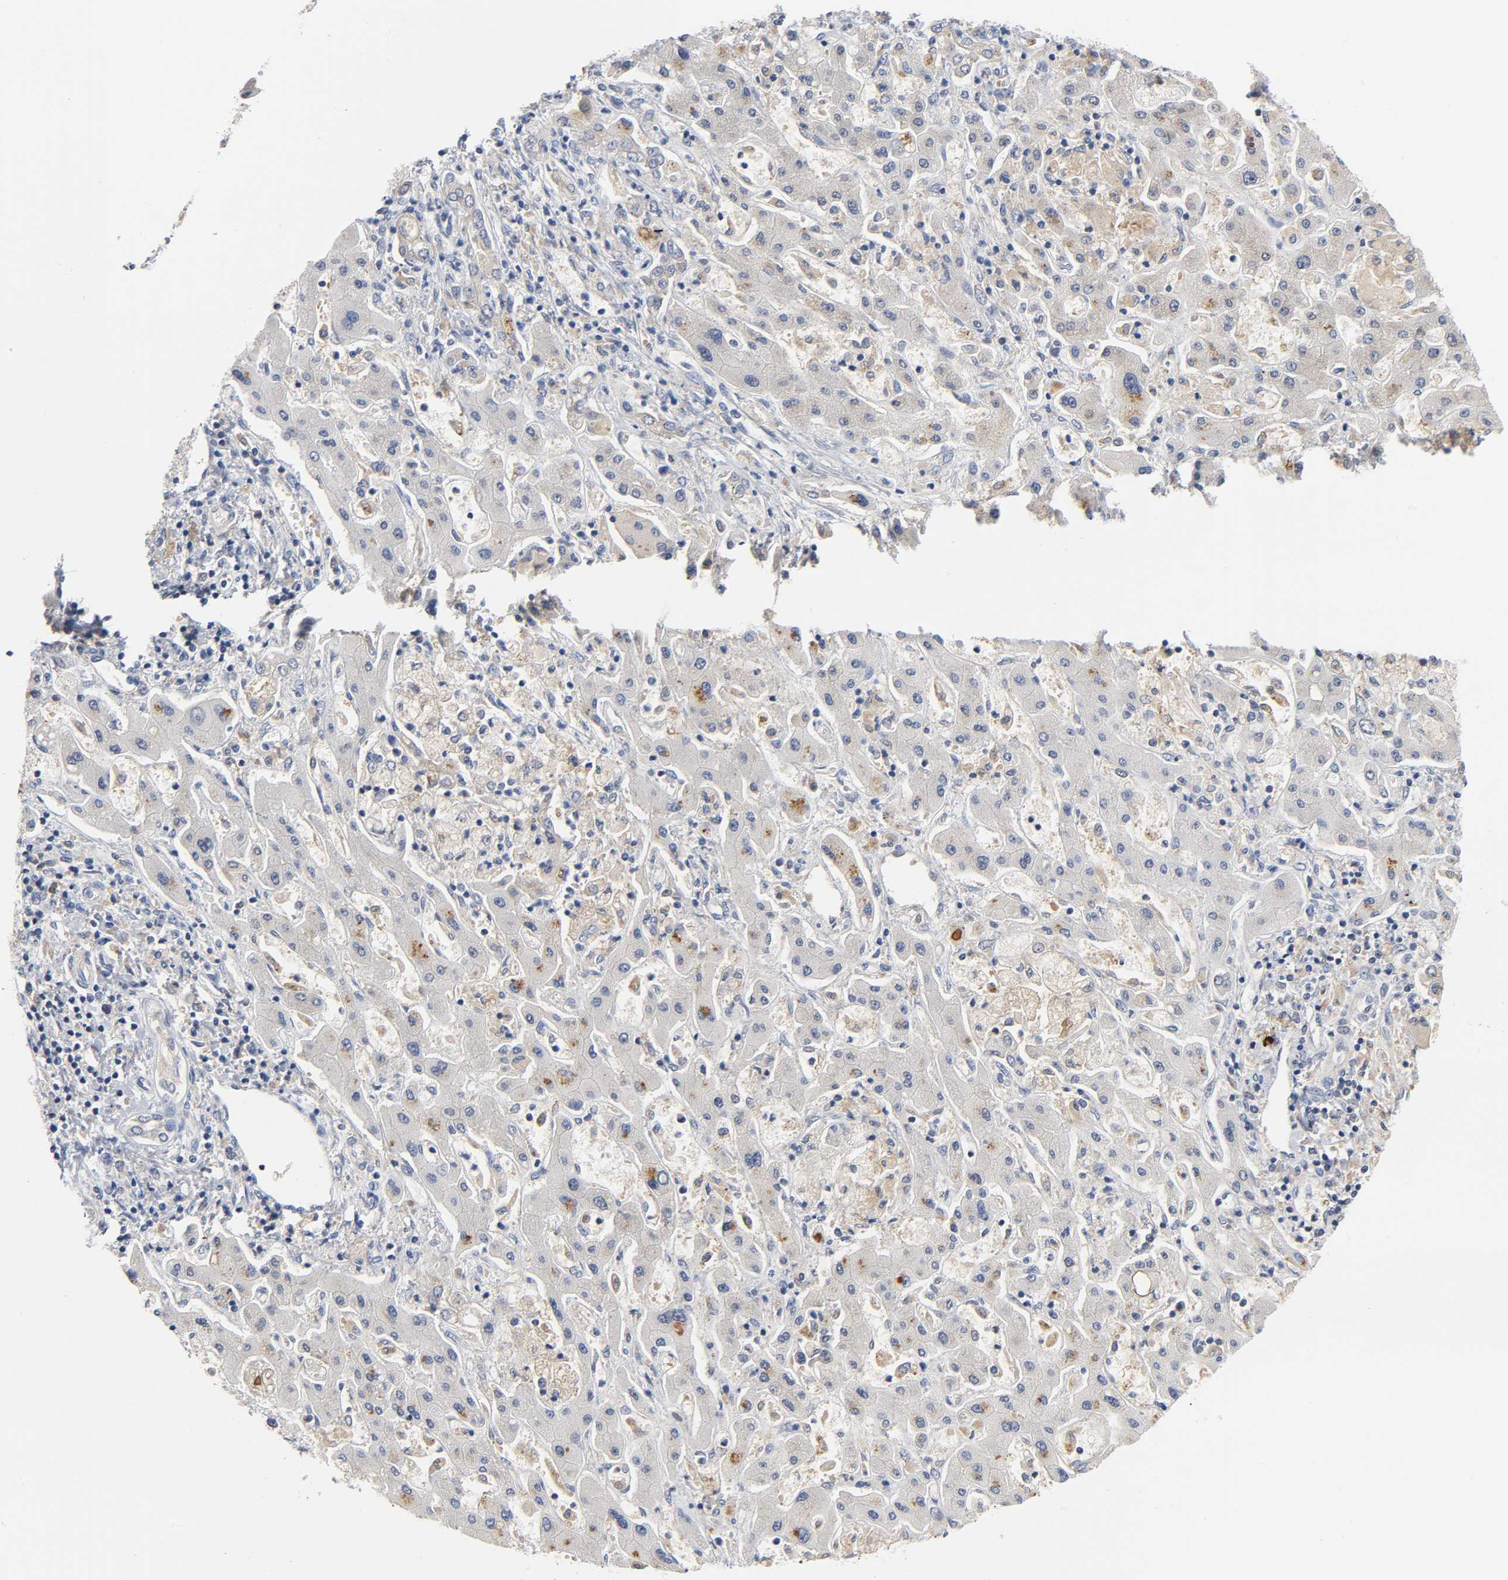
{"staining": {"intensity": "weak", "quantity": ">75%", "location": "cytoplasmic/membranous"}, "tissue": "liver cancer", "cell_type": "Tumor cells", "image_type": "cancer", "snomed": [{"axis": "morphology", "description": "Cholangiocarcinoma"}, {"axis": "topography", "description": "Liver"}], "caption": "About >75% of tumor cells in liver cancer (cholangiocarcinoma) demonstrate weak cytoplasmic/membranous protein expression as visualized by brown immunohistochemical staining.", "gene": "FYN", "patient": {"sex": "male", "age": 50}}